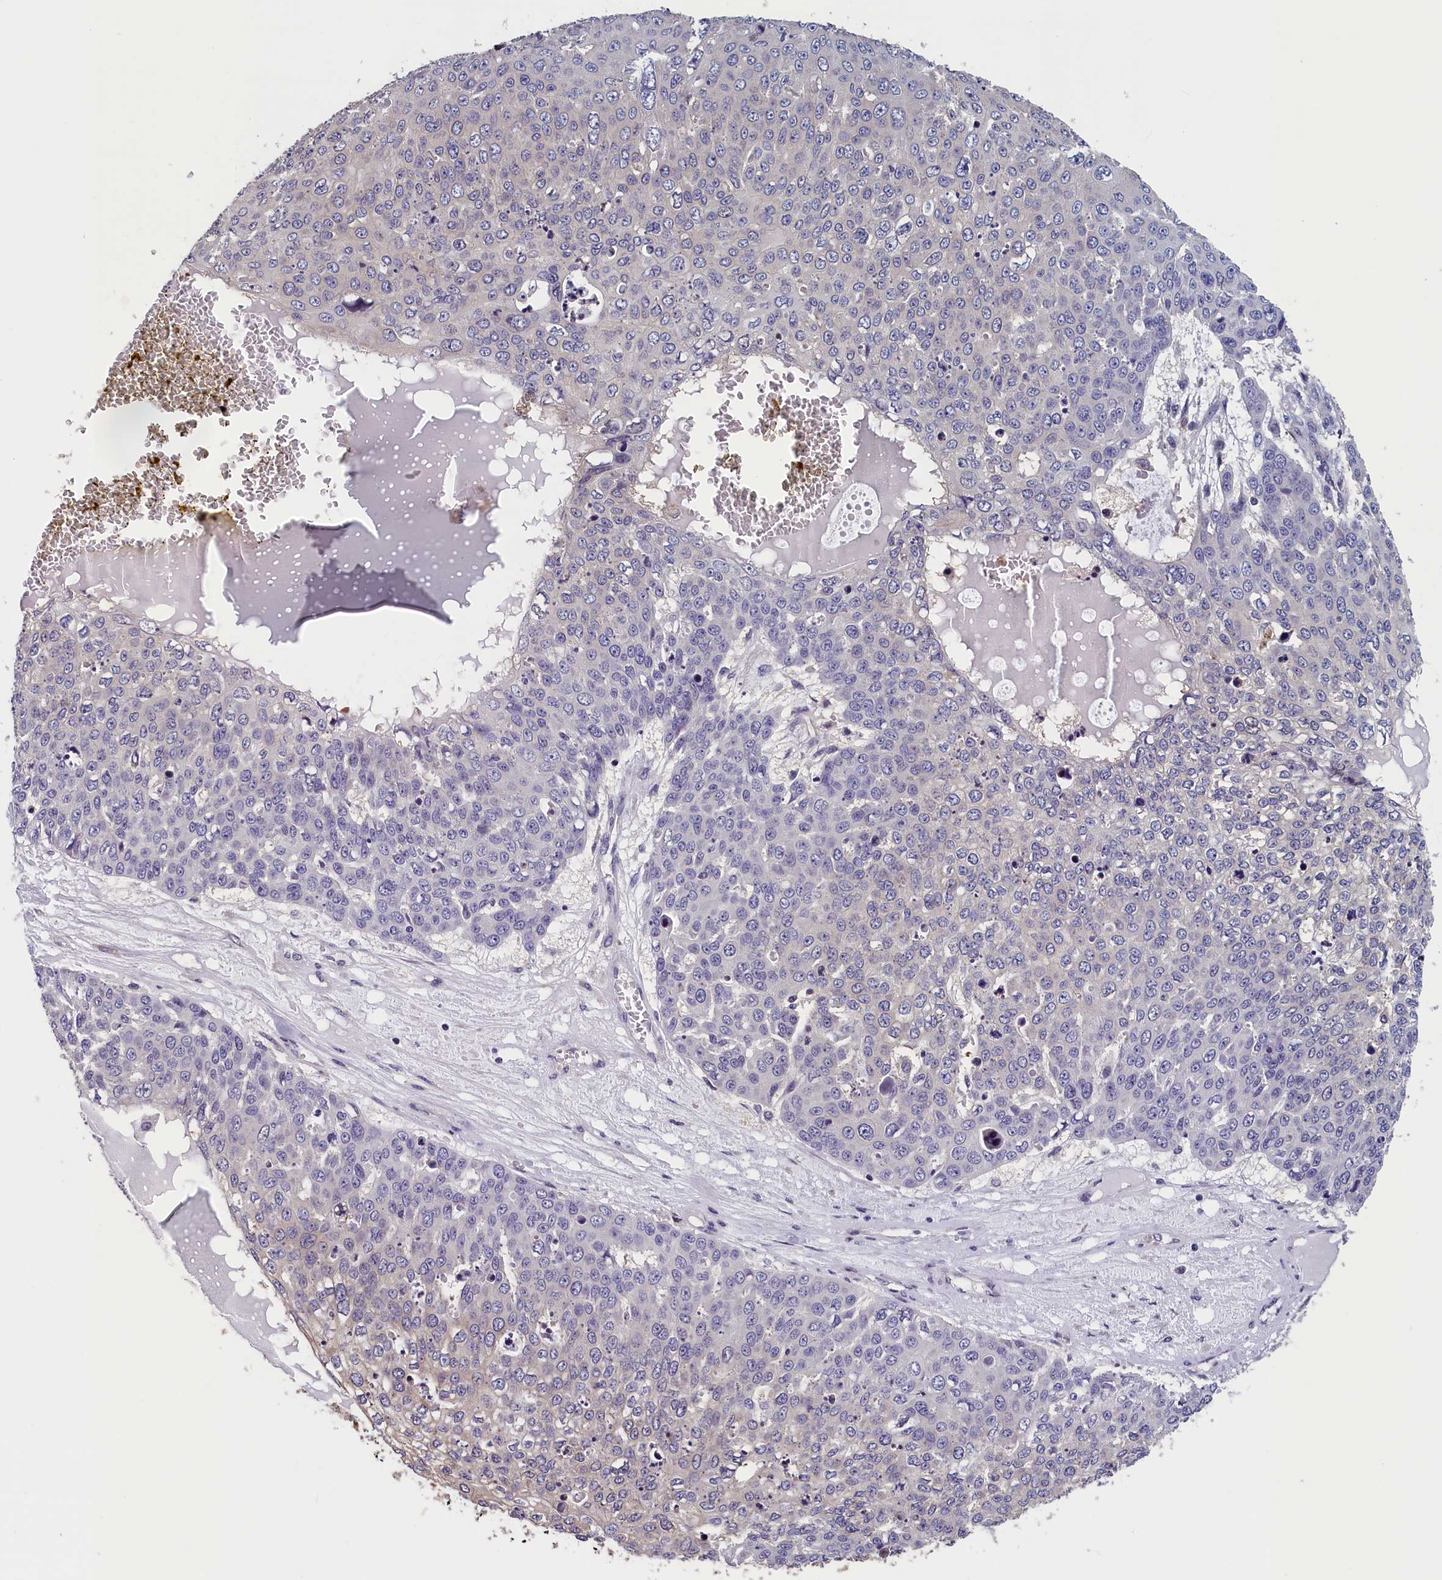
{"staining": {"intensity": "negative", "quantity": "none", "location": "none"}, "tissue": "skin cancer", "cell_type": "Tumor cells", "image_type": "cancer", "snomed": [{"axis": "morphology", "description": "Squamous cell carcinoma, NOS"}, {"axis": "topography", "description": "Skin"}], "caption": "This is a histopathology image of immunohistochemistry staining of skin squamous cell carcinoma, which shows no expression in tumor cells. (DAB (3,3'-diaminobenzidine) IHC visualized using brightfield microscopy, high magnification).", "gene": "TMEM116", "patient": {"sex": "male", "age": 71}}